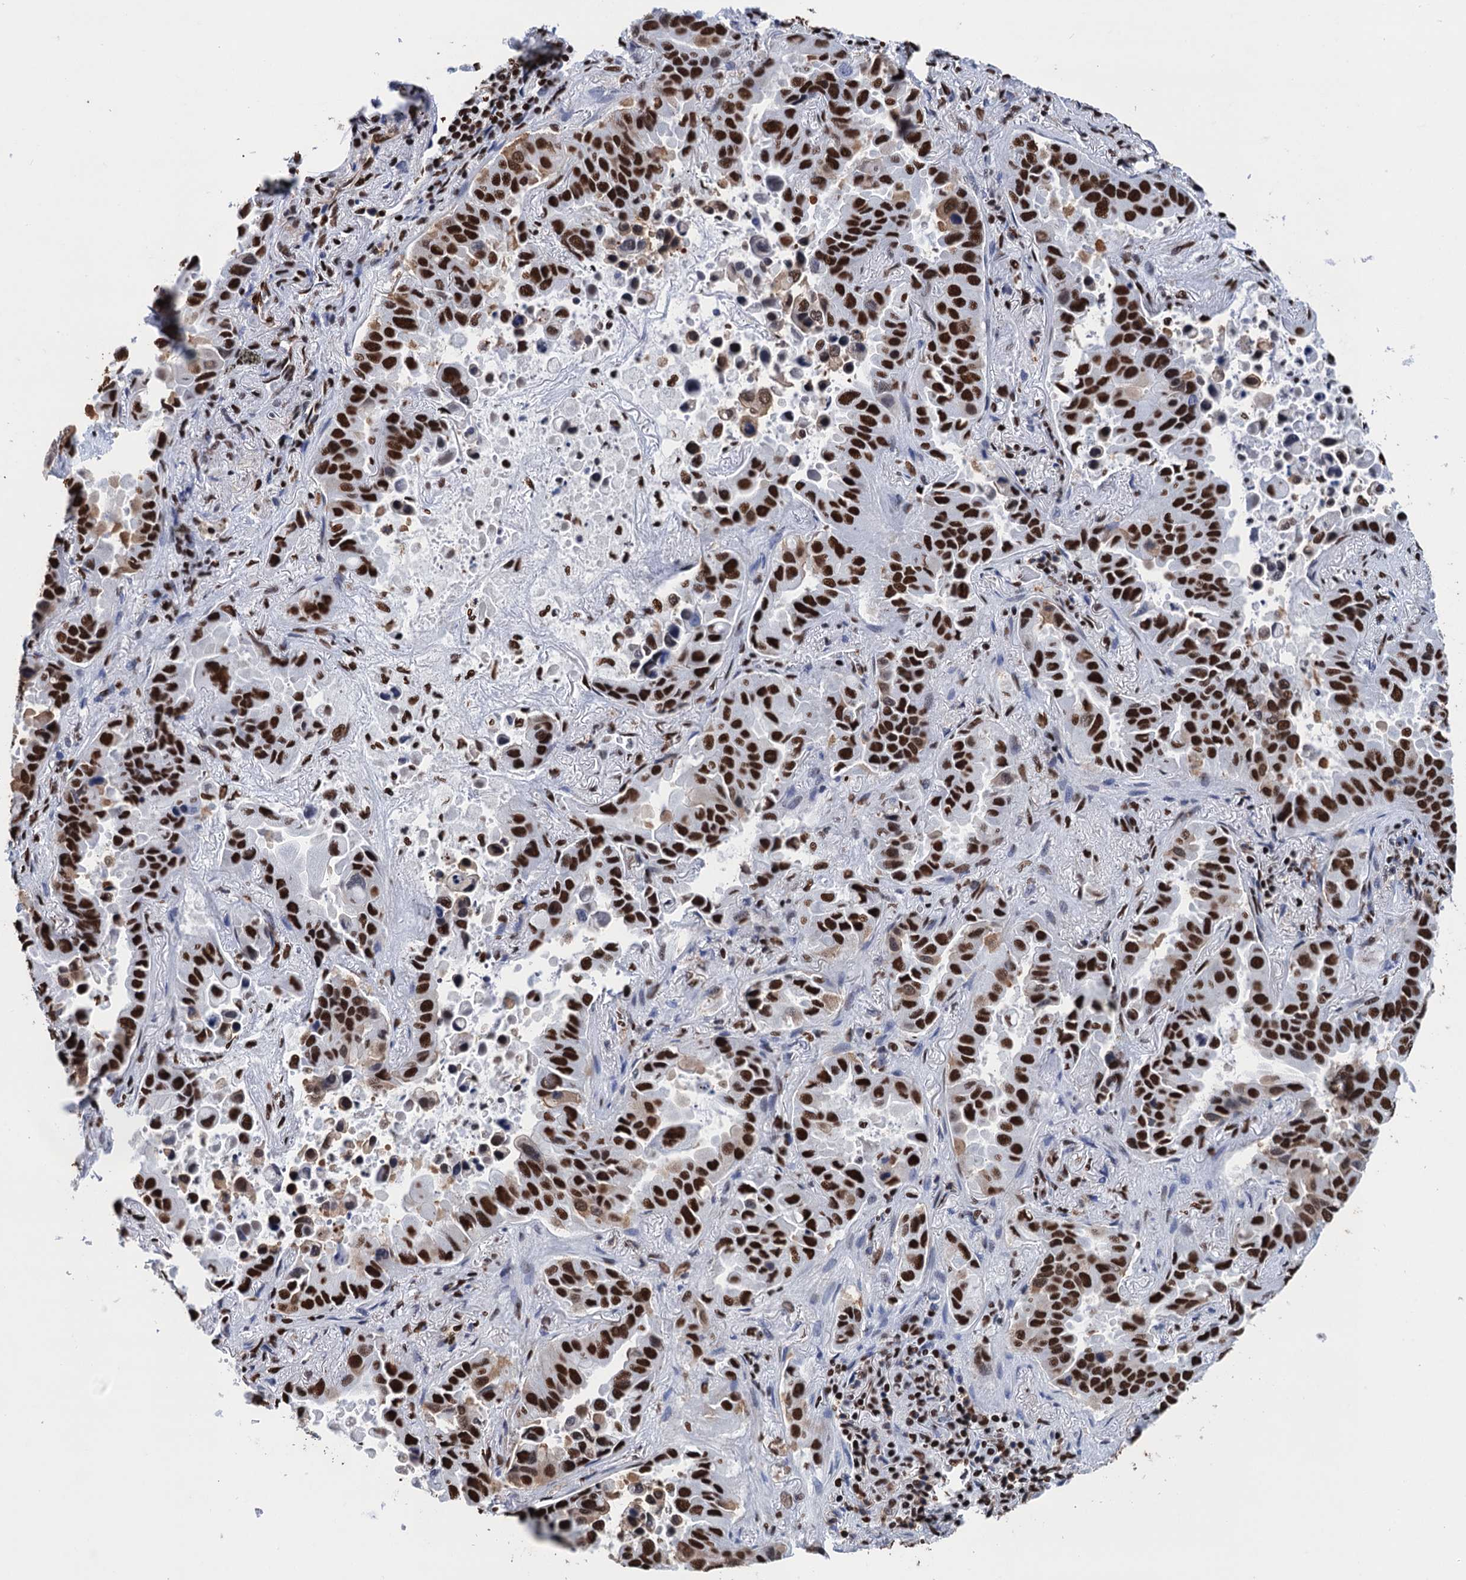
{"staining": {"intensity": "strong", "quantity": ">75%", "location": "nuclear"}, "tissue": "lung cancer", "cell_type": "Tumor cells", "image_type": "cancer", "snomed": [{"axis": "morphology", "description": "Adenocarcinoma, NOS"}, {"axis": "topography", "description": "Lung"}], "caption": "Protein expression analysis of human adenocarcinoma (lung) reveals strong nuclear expression in approximately >75% of tumor cells.", "gene": "UBA2", "patient": {"sex": "male", "age": 64}}